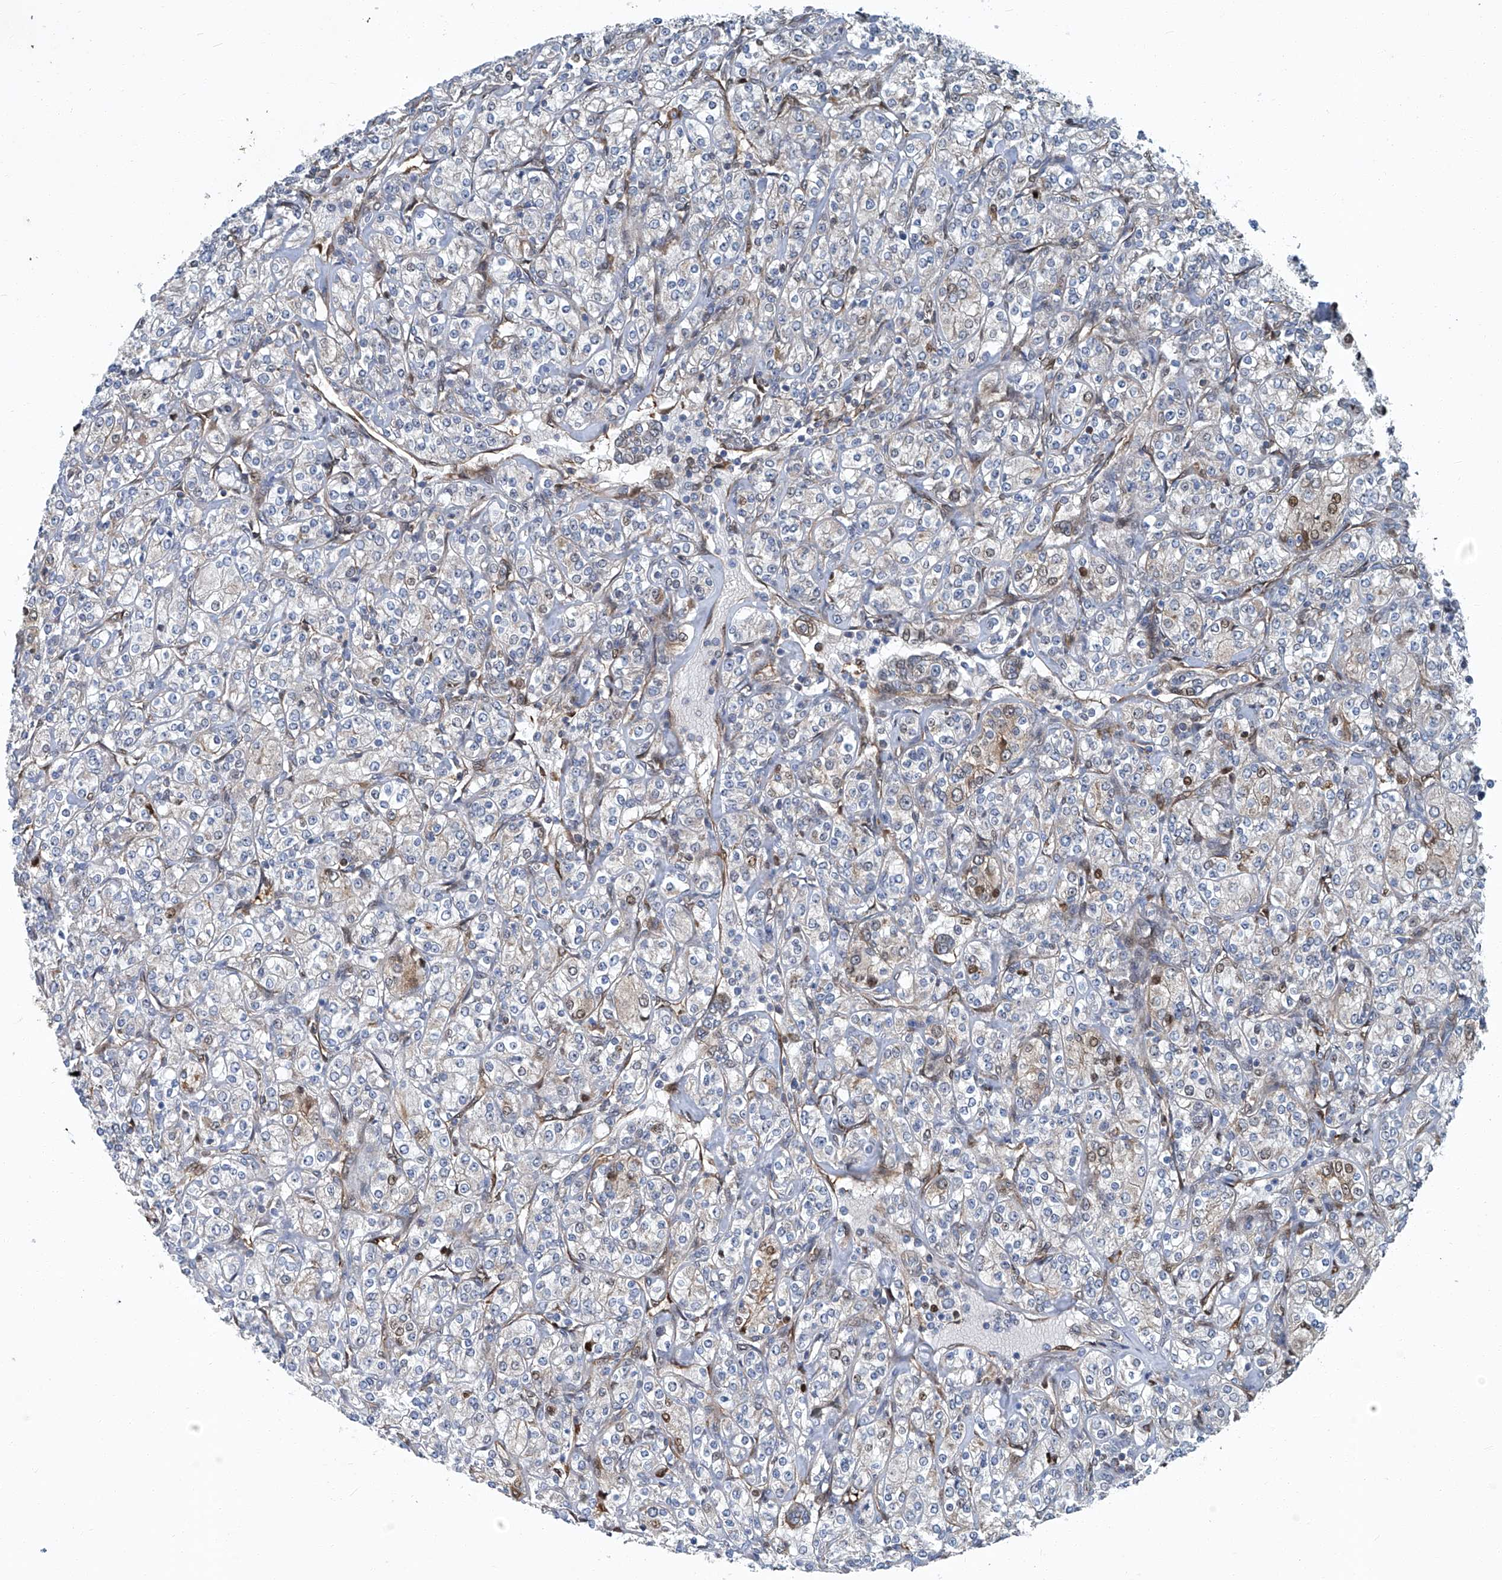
{"staining": {"intensity": "moderate", "quantity": "<25%", "location": "nuclear"}, "tissue": "renal cancer", "cell_type": "Tumor cells", "image_type": "cancer", "snomed": [{"axis": "morphology", "description": "Adenocarcinoma, NOS"}, {"axis": "topography", "description": "Kidney"}], "caption": "A brown stain labels moderate nuclear expression of a protein in human renal cancer tumor cells.", "gene": "GPR132", "patient": {"sex": "male", "age": 77}}